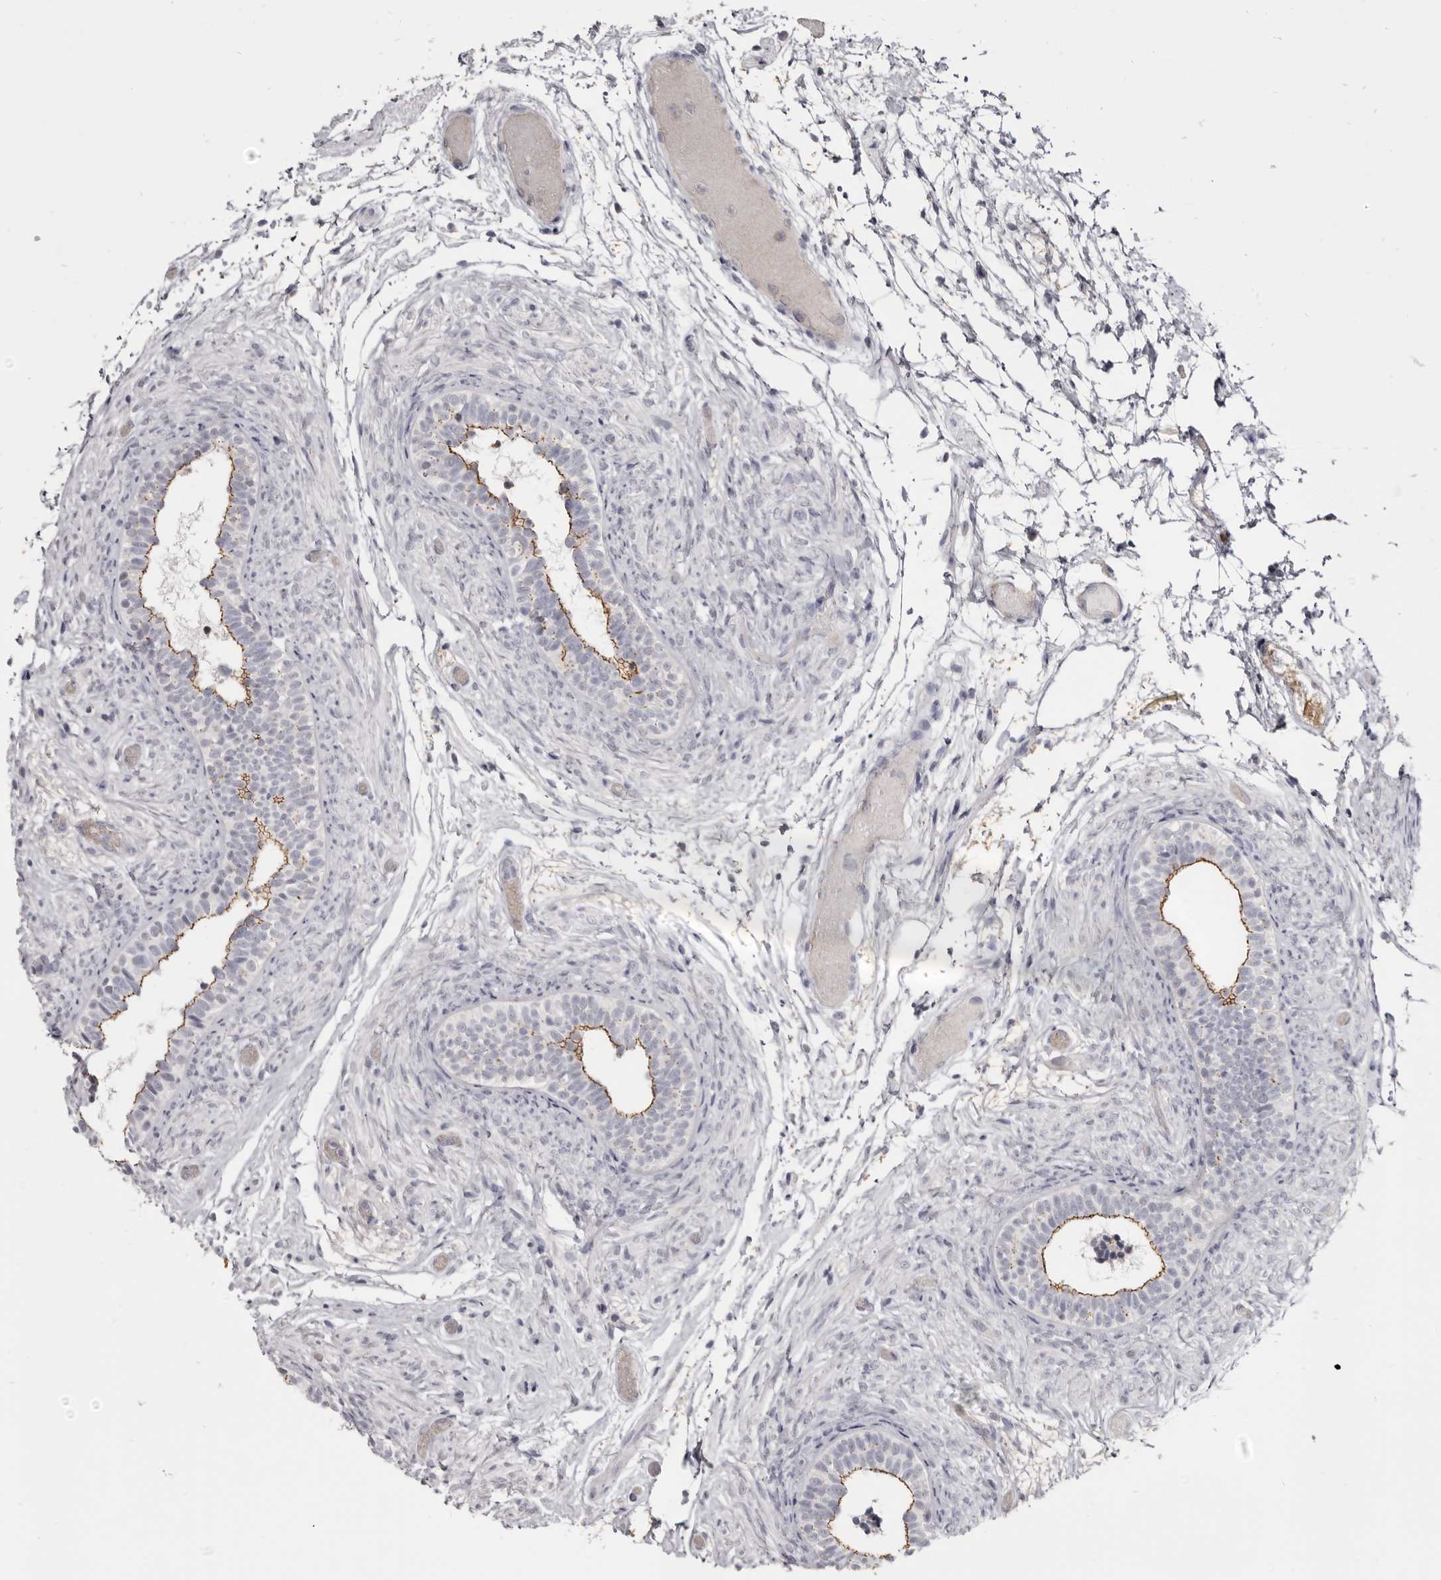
{"staining": {"intensity": "strong", "quantity": "25%-75%", "location": "cytoplasmic/membranous"}, "tissue": "epididymis", "cell_type": "Glandular cells", "image_type": "normal", "snomed": [{"axis": "morphology", "description": "Normal tissue, NOS"}, {"axis": "topography", "description": "Epididymis"}], "caption": "Glandular cells exhibit high levels of strong cytoplasmic/membranous expression in approximately 25%-75% of cells in unremarkable epididymis.", "gene": "CGN", "patient": {"sex": "male", "age": 5}}